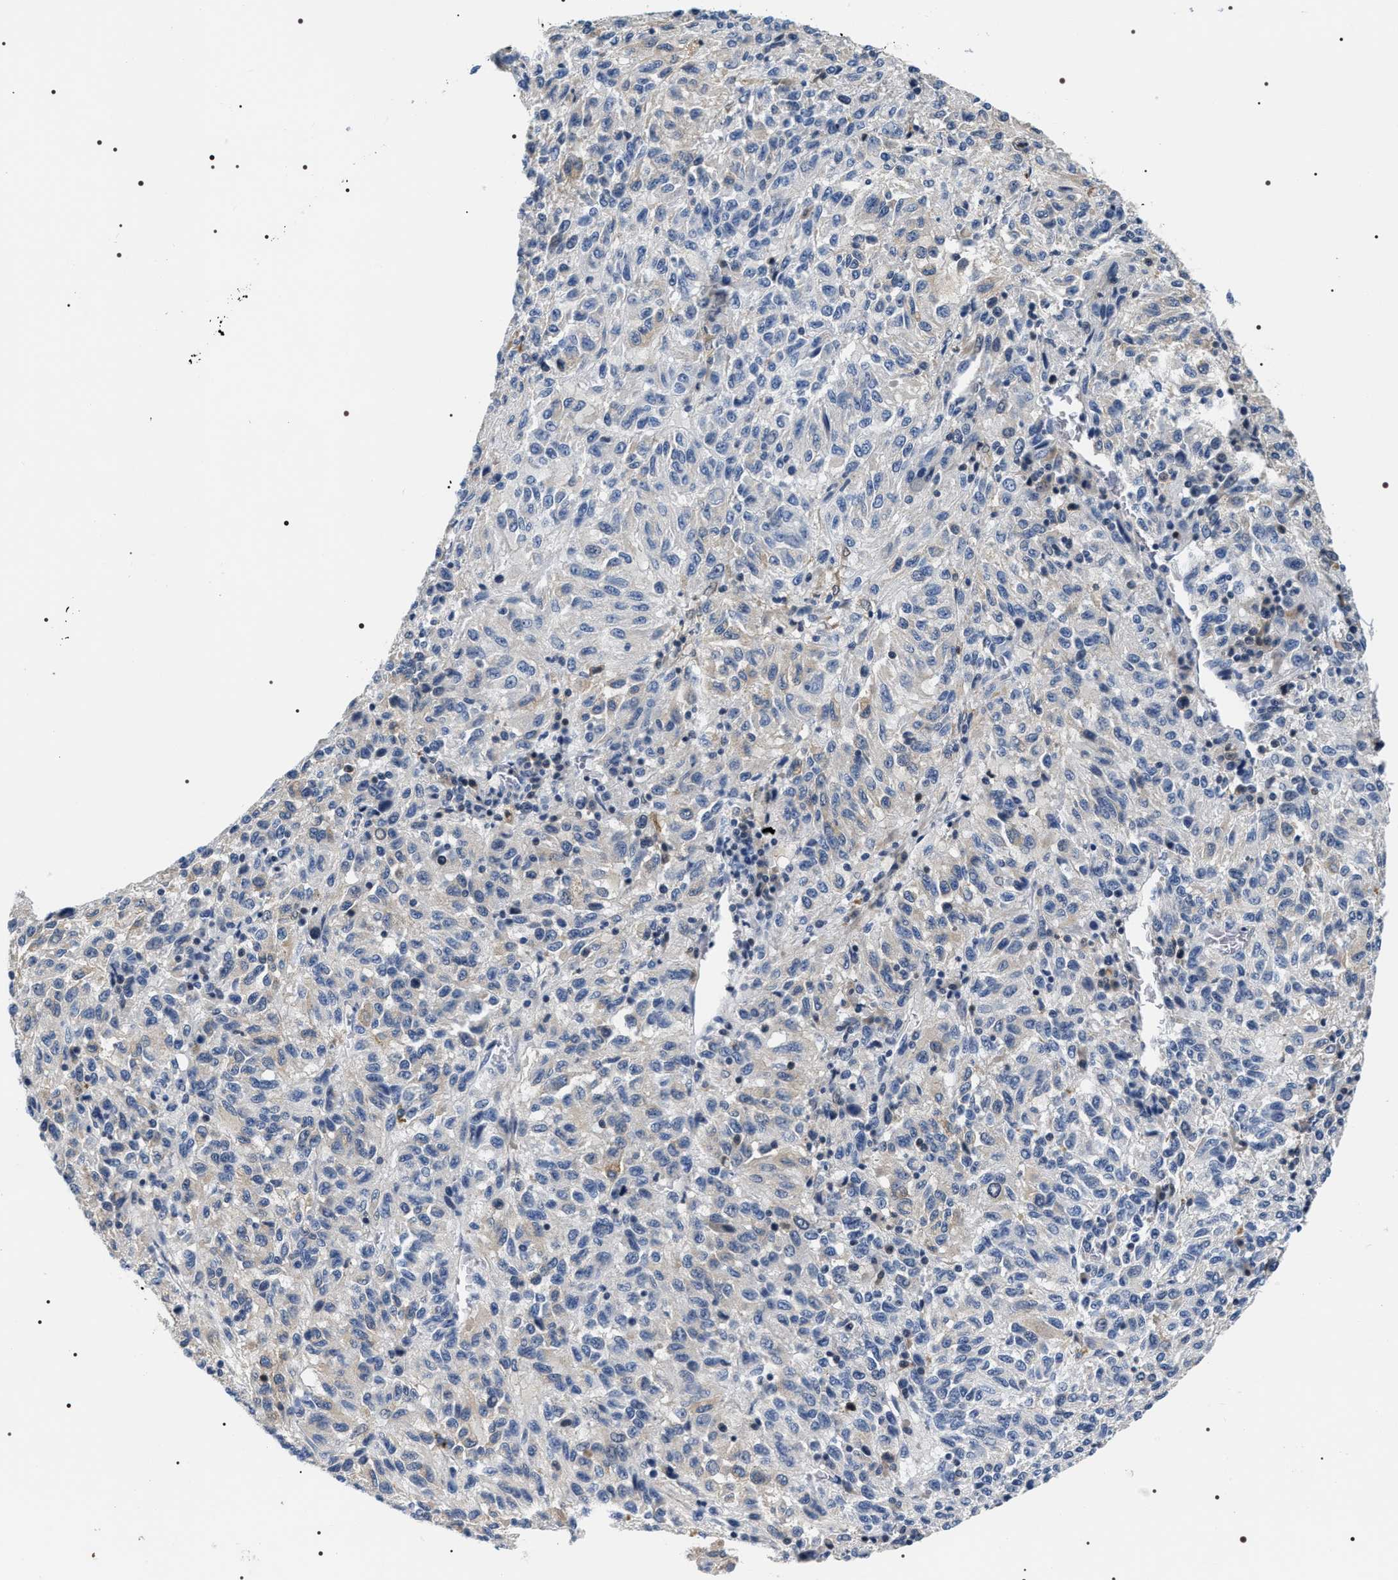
{"staining": {"intensity": "negative", "quantity": "none", "location": "none"}, "tissue": "melanoma", "cell_type": "Tumor cells", "image_type": "cancer", "snomed": [{"axis": "morphology", "description": "Malignant melanoma, Metastatic site"}, {"axis": "topography", "description": "Lung"}], "caption": "A photomicrograph of melanoma stained for a protein exhibits no brown staining in tumor cells. (Stains: DAB (3,3'-diaminobenzidine) IHC with hematoxylin counter stain, Microscopy: brightfield microscopy at high magnification).", "gene": "BAG2", "patient": {"sex": "male", "age": 64}}